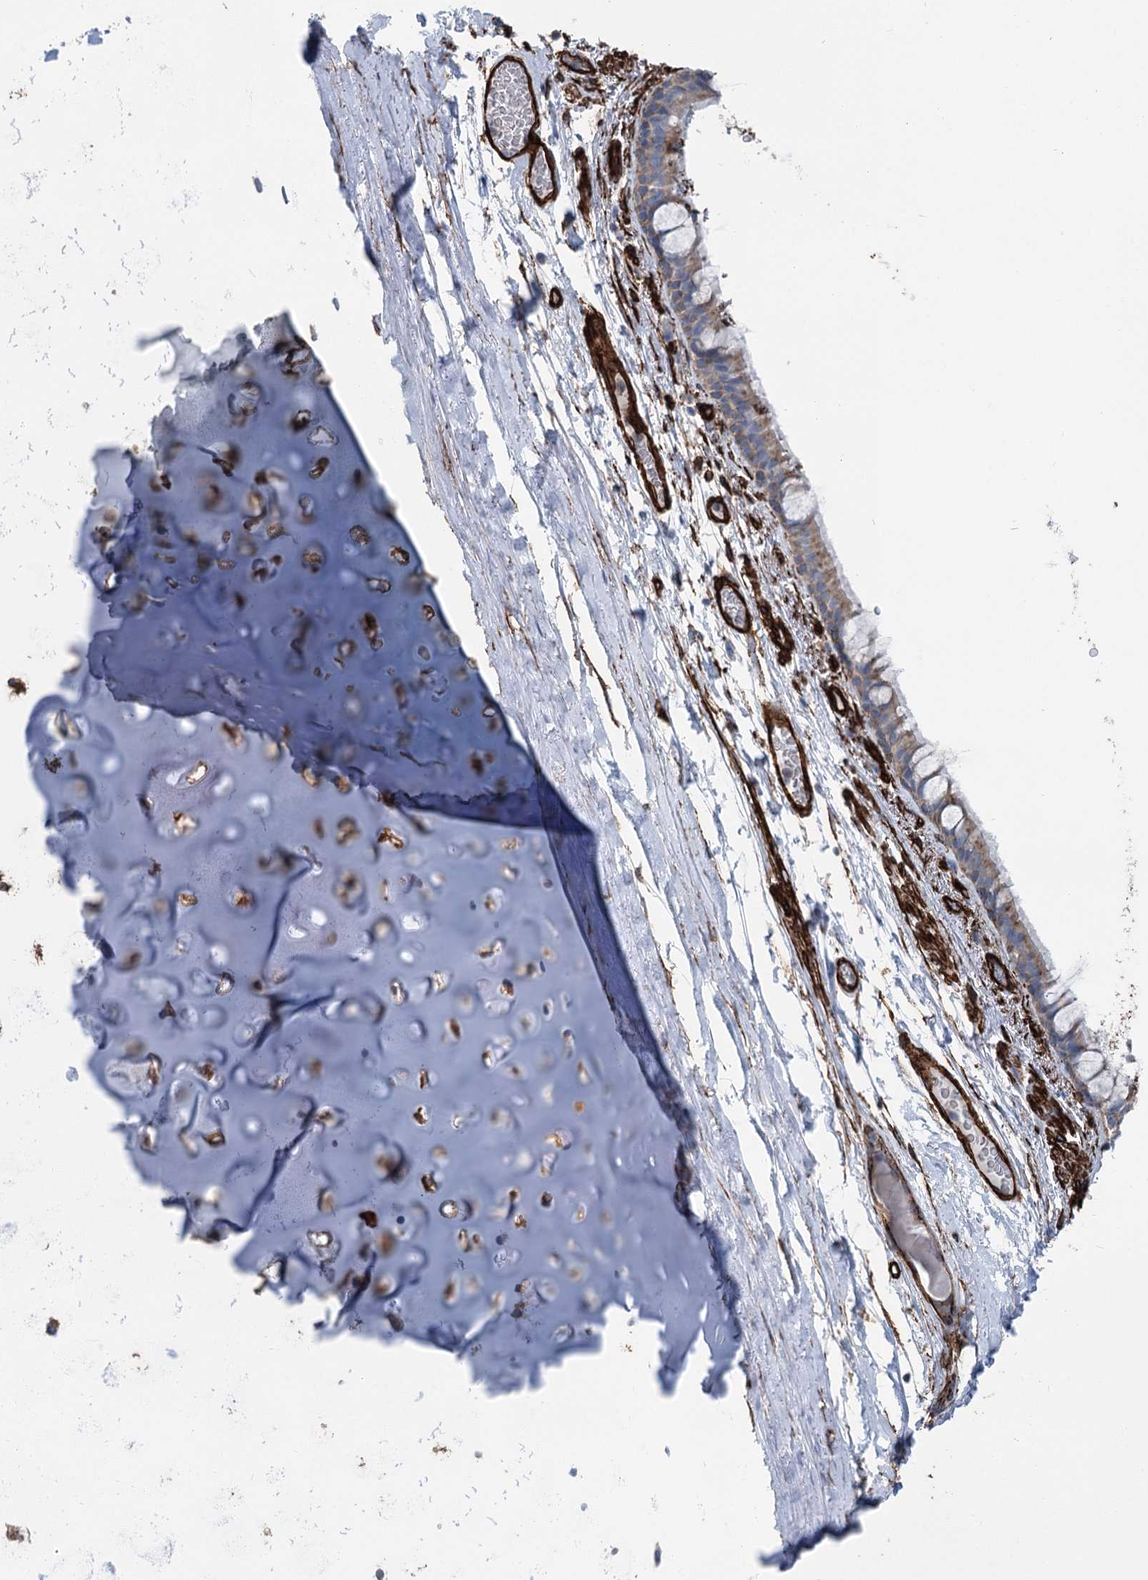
{"staining": {"intensity": "moderate", "quantity": "25%-75%", "location": "cytoplasmic/membranous"}, "tissue": "bronchus", "cell_type": "Respiratory epithelial cells", "image_type": "normal", "snomed": [{"axis": "morphology", "description": "Normal tissue, NOS"}, {"axis": "topography", "description": "Cartilage tissue"}], "caption": "Human bronchus stained for a protein (brown) reveals moderate cytoplasmic/membranous positive positivity in approximately 25%-75% of respiratory epithelial cells.", "gene": "IQSEC1", "patient": {"sex": "male", "age": 63}}